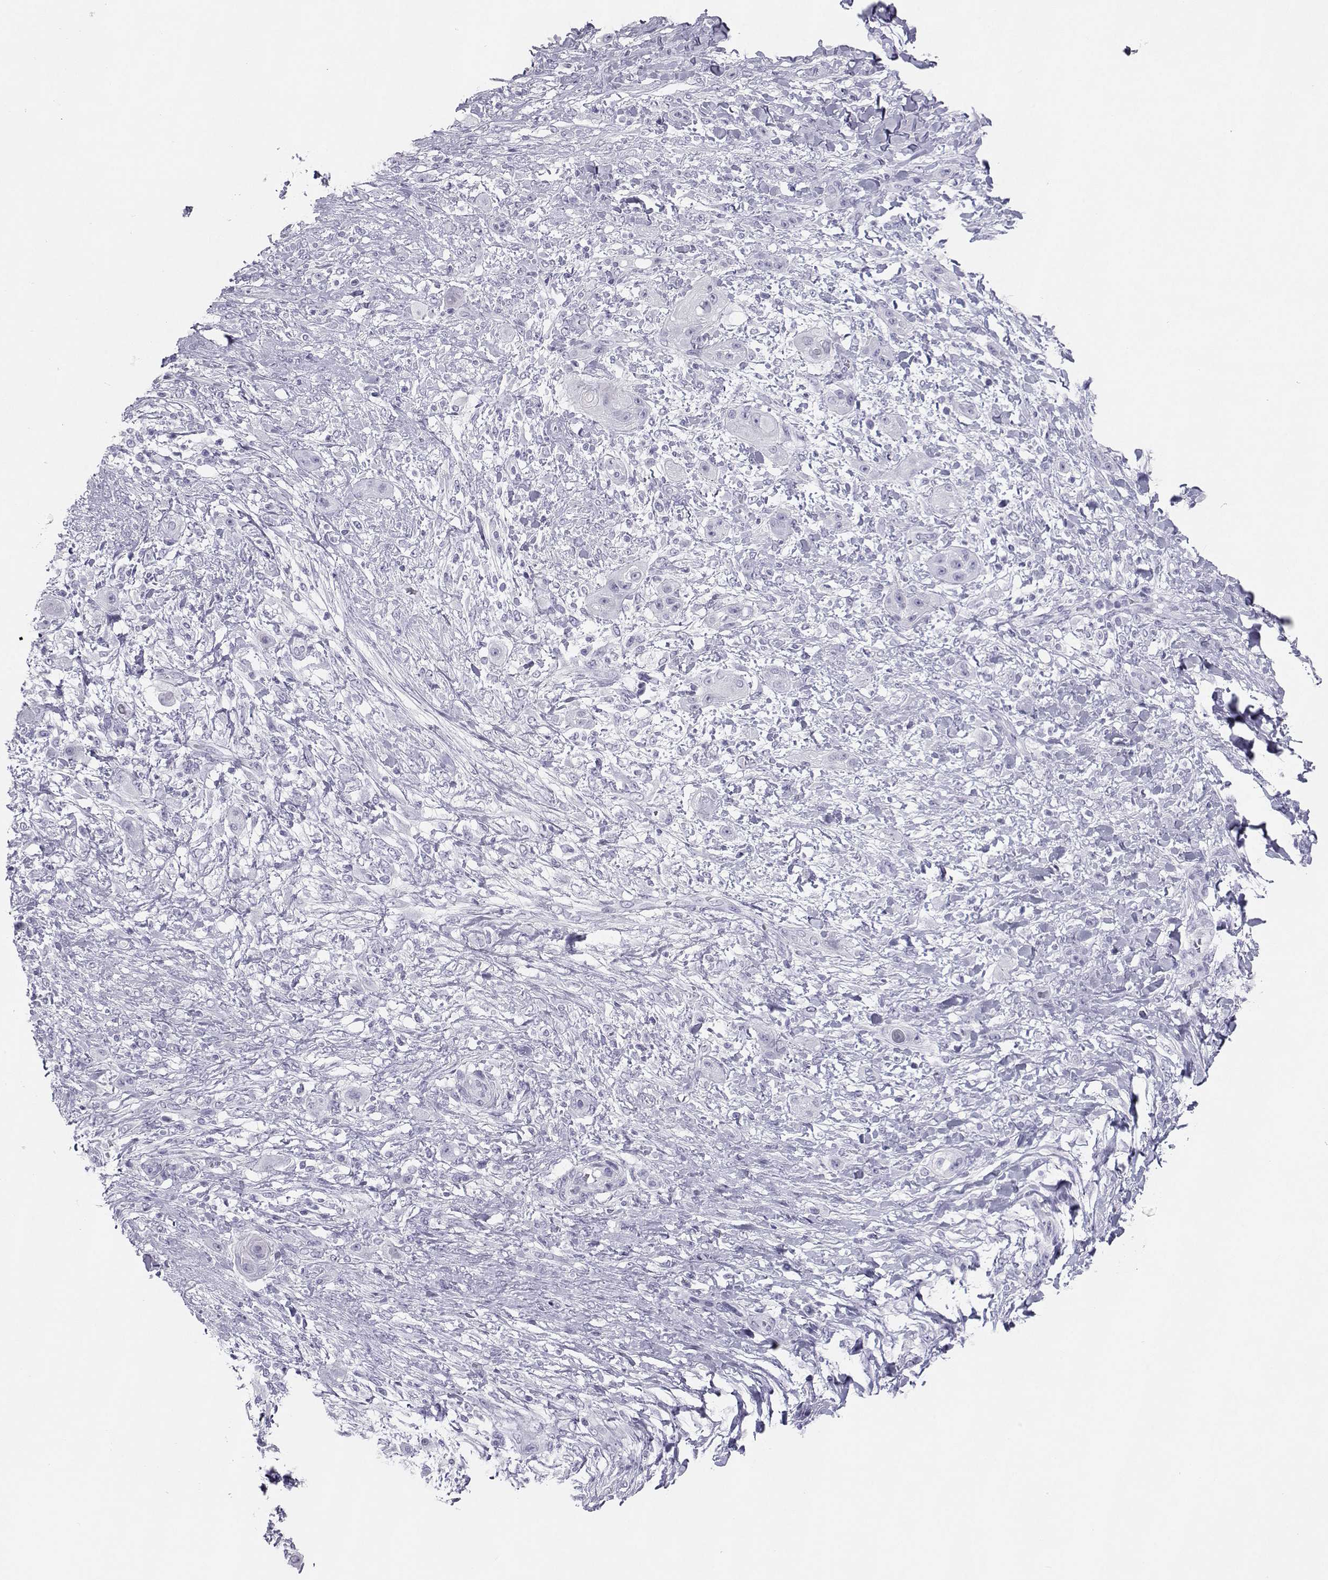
{"staining": {"intensity": "negative", "quantity": "none", "location": "none"}, "tissue": "skin cancer", "cell_type": "Tumor cells", "image_type": "cancer", "snomed": [{"axis": "morphology", "description": "Squamous cell carcinoma, NOS"}, {"axis": "topography", "description": "Skin"}], "caption": "IHC of human skin cancer (squamous cell carcinoma) exhibits no expression in tumor cells. The staining was performed using DAB (3,3'-diaminobenzidine) to visualize the protein expression in brown, while the nuclei were stained in blue with hematoxylin (Magnification: 20x).", "gene": "SST", "patient": {"sex": "male", "age": 62}}